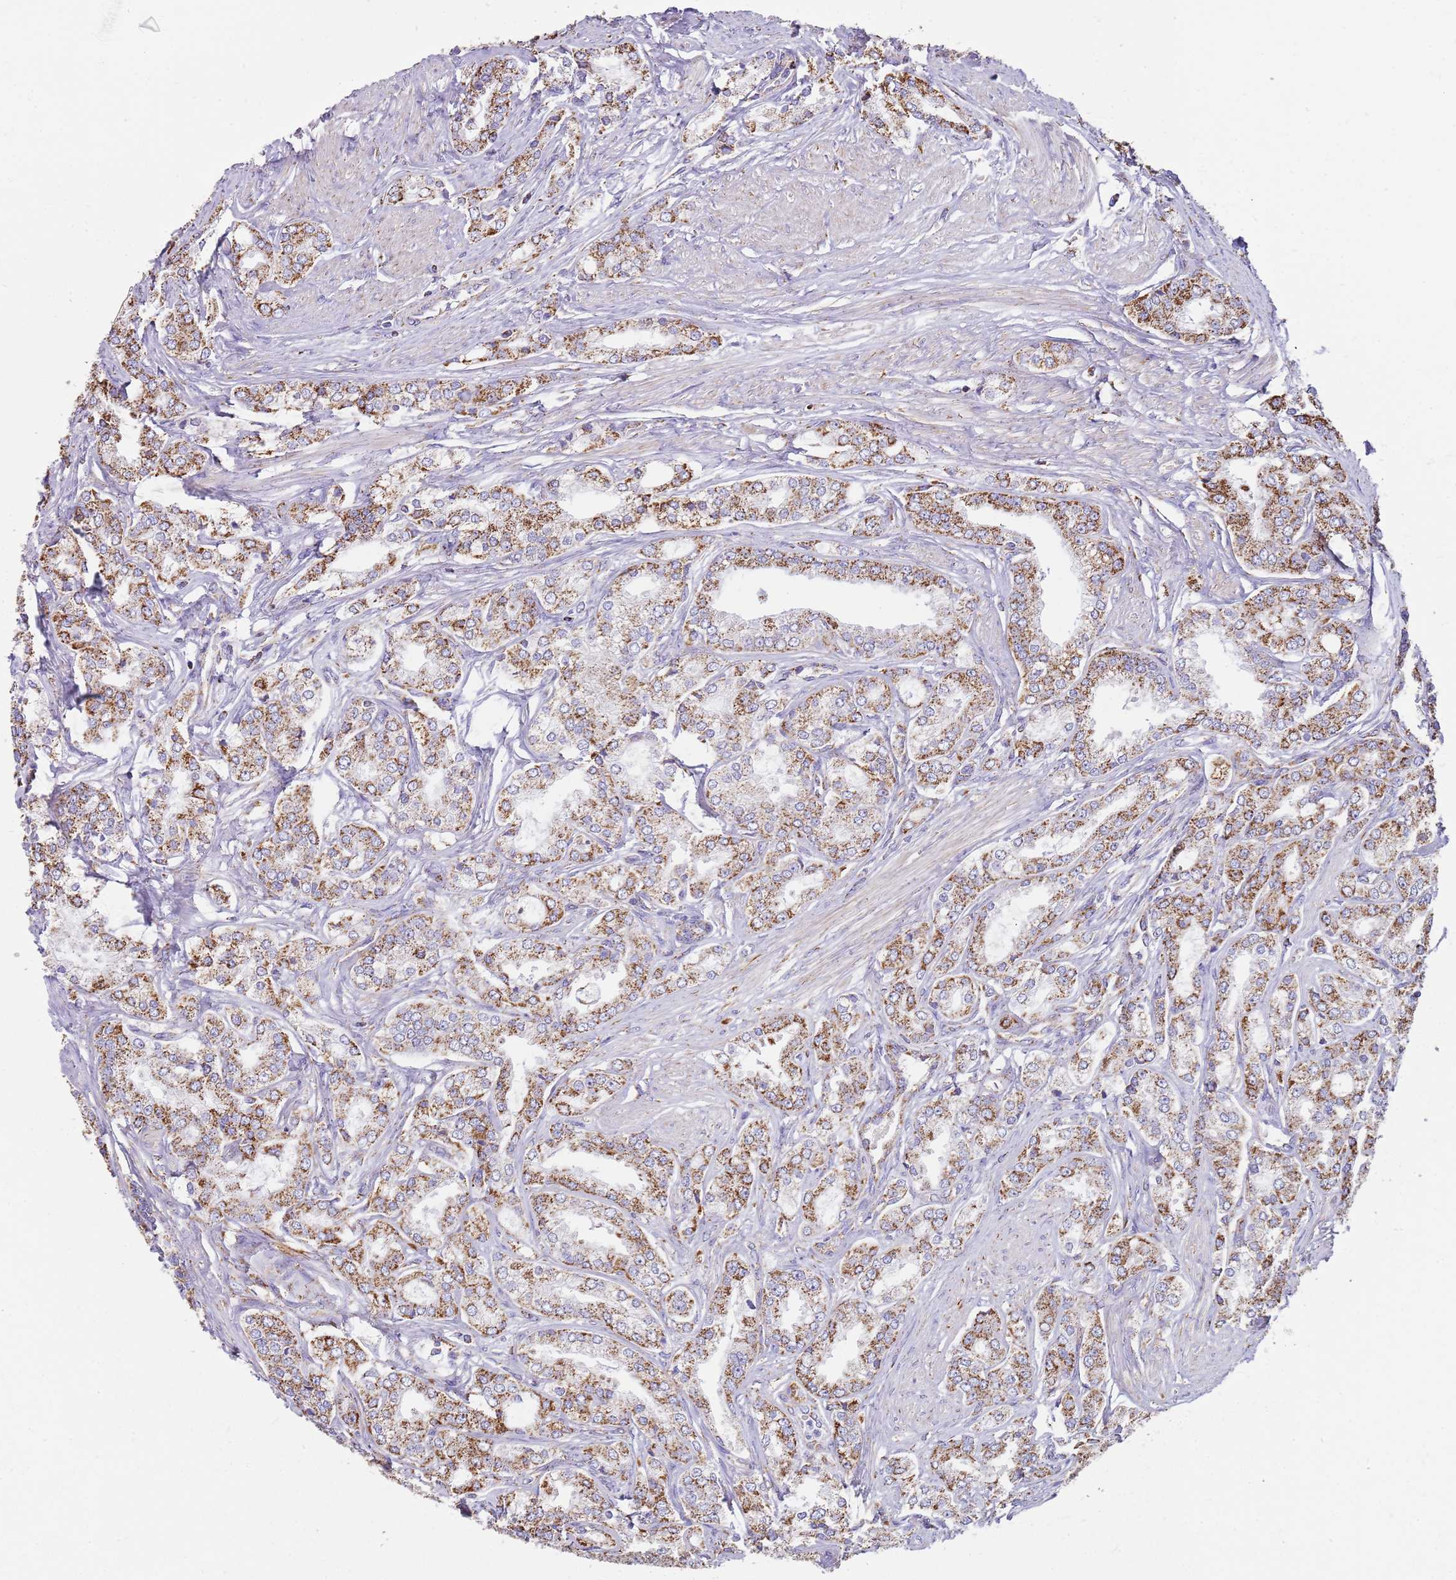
{"staining": {"intensity": "moderate", "quantity": ">75%", "location": "cytoplasmic/membranous"}, "tissue": "prostate cancer", "cell_type": "Tumor cells", "image_type": "cancer", "snomed": [{"axis": "morphology", "description": "Adenocarcinoma, High grade"}, {"axis": "topography", "description": "Prostate"}], "caption": "IHC micrograph of neoplastic tissue: prostate high-grade adenocarcinoma stained using immunohistochemistry (IHC) demonstrates medium levels of moderate protein expression localized specifically in the cytoplasmic/membranous of tumor cells, appearing as a cytoplasmic/membranous brown color.", "gene": "TTLL1", "patient": {"sex": "male", "age": 71}}